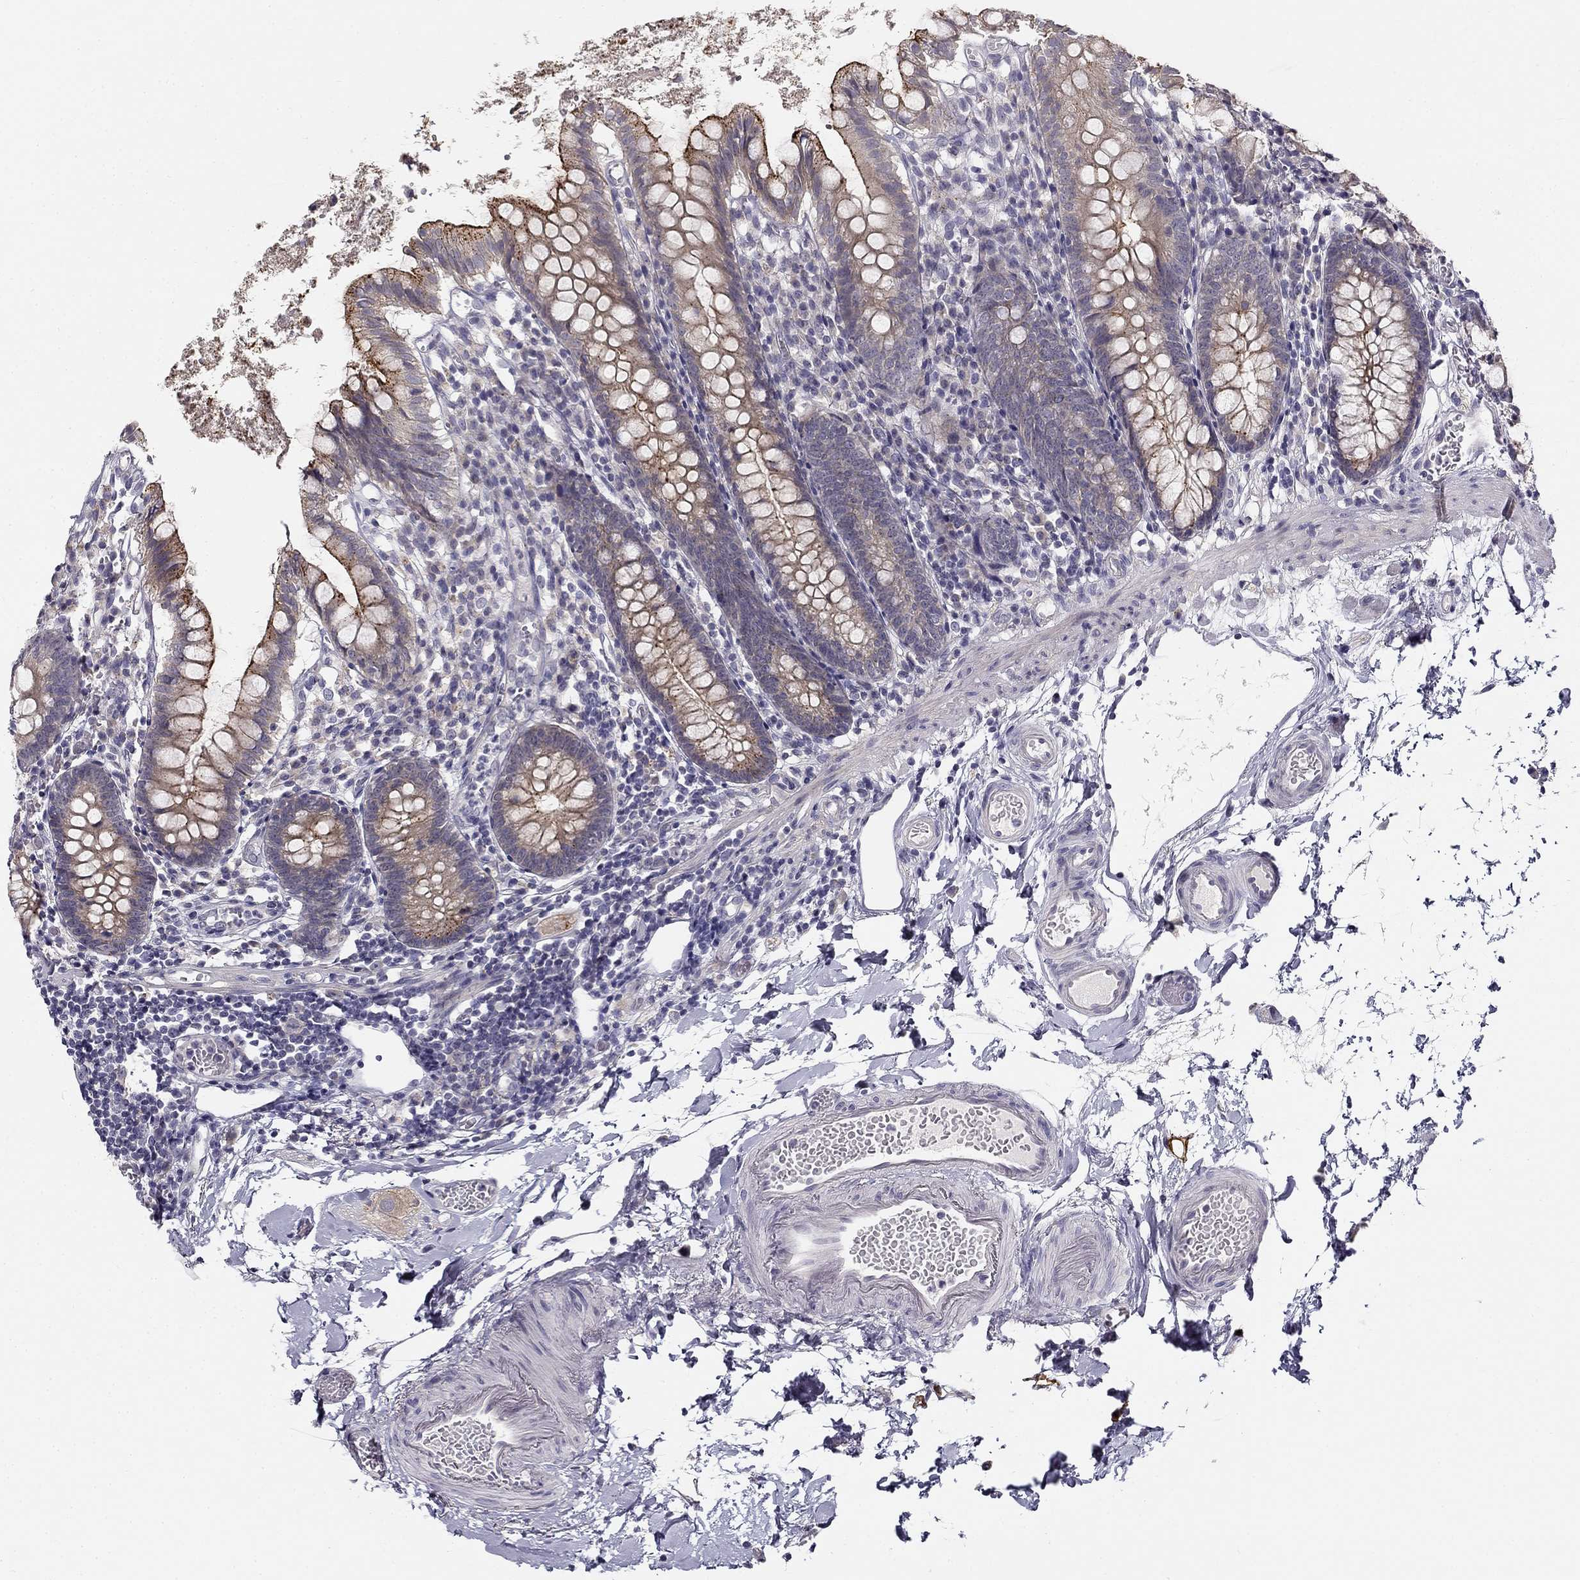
{"staining": {"intensity": "strong", "quantity": "25%-75%", "location": "cytoplasmic/membranous"}, "tissue": "small intestine", "cell_type": "Glandular cells", "image_type": "normal", "snomed": [{"axis": "morphology", "description": "Normal tissue, NOS"}, {"axis": "topography", "description": "Small intestine"}], "caption": "Immunohistochemistry histopathology image of unremarkable small intestine: small intestine stained using immunohistochemistry (IHC) exhibits high levels of strong protein expression localized specifically in the cytoplasmic/membranous of glandular cells, appearing as a cytoplasmic/membranous brown color.", "gene": "CNR1", "patient": {"sex": "female", "age": 90}}